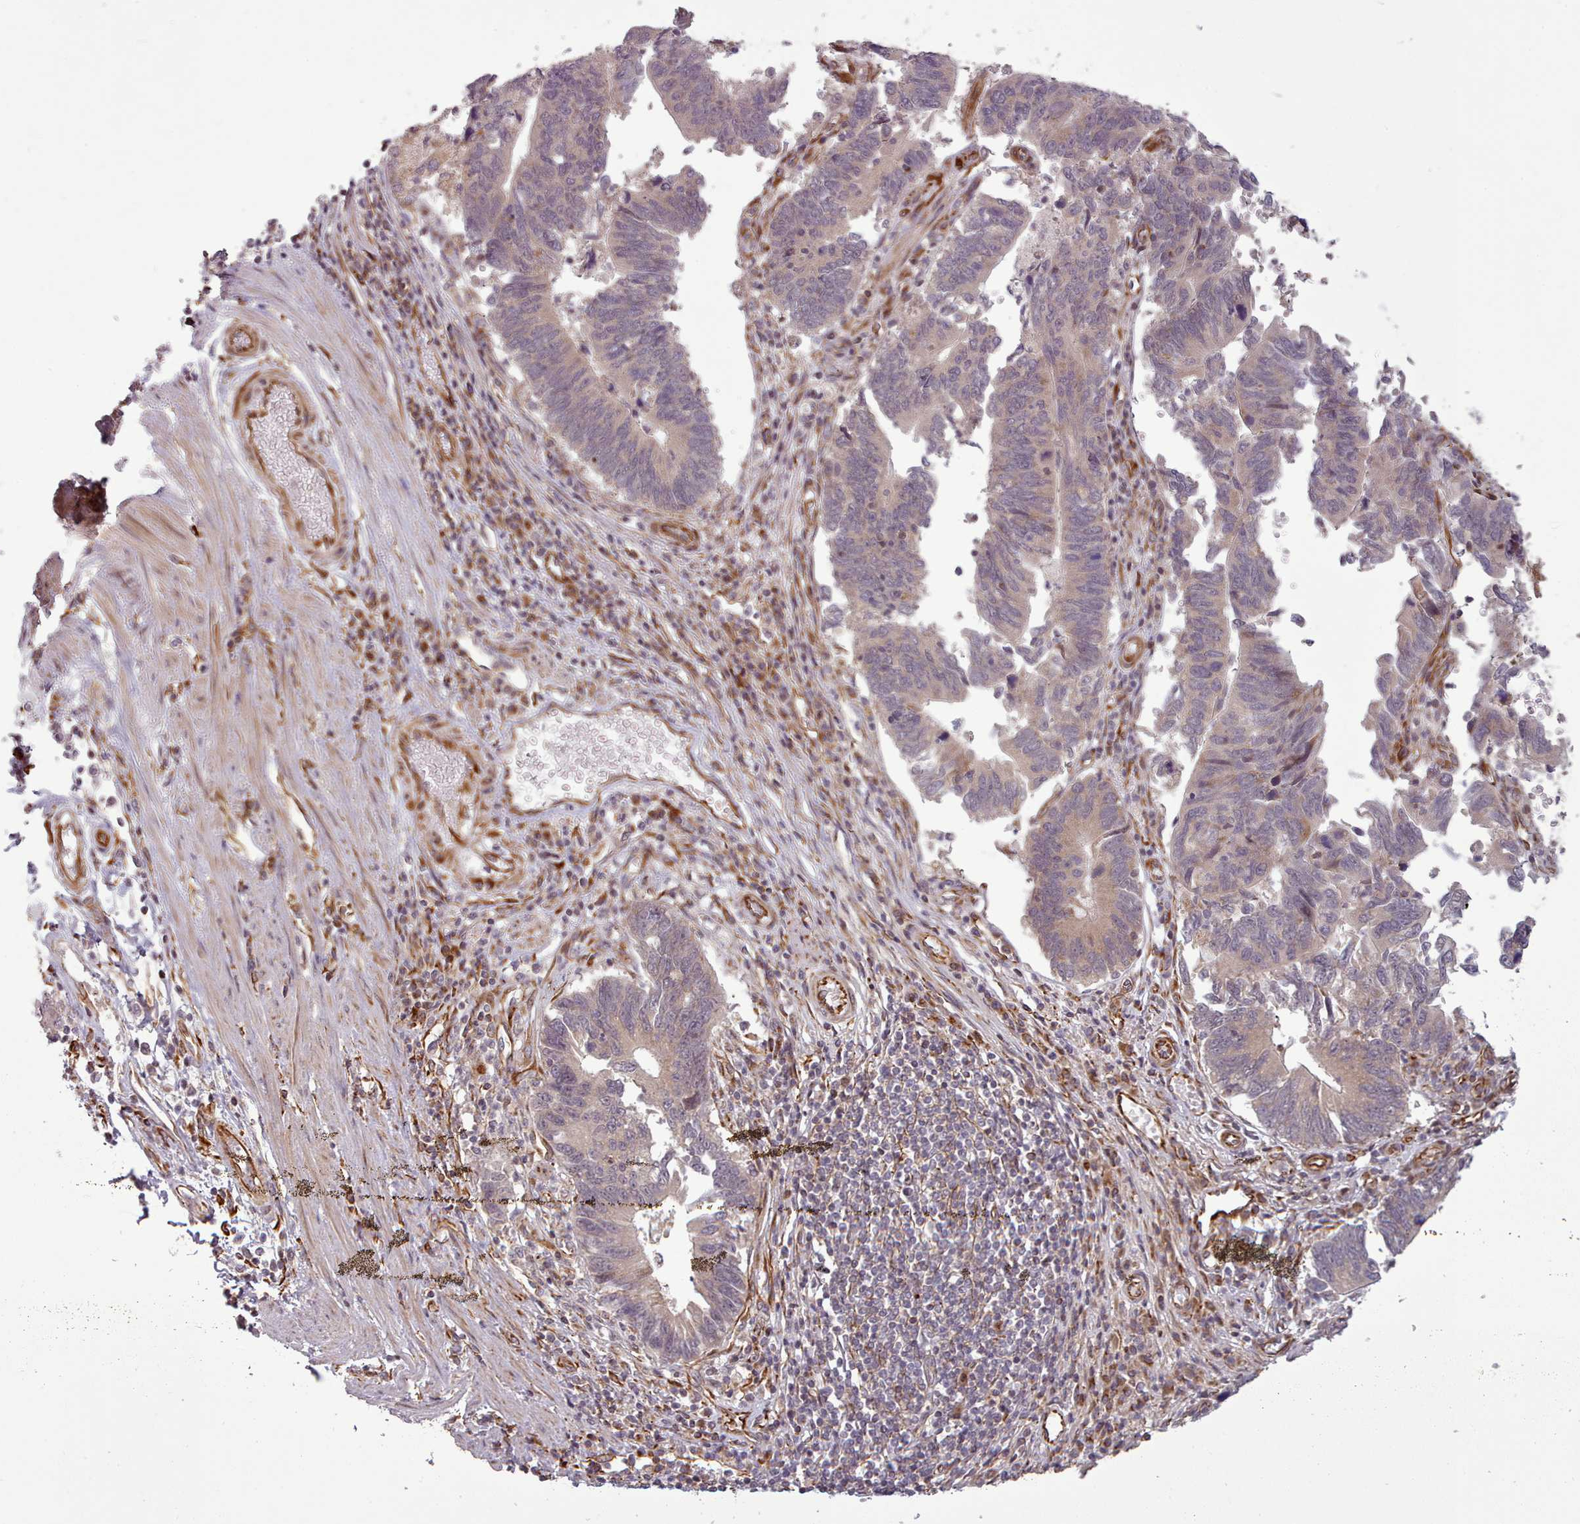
{"staining": {"intensity": "weak", "quantity": "<25%", "location": "cytoplasmic/membranous"}, "tissue": "stomach cancer", "cell_type": "Tumor cells", "image_type": "cancer", "snomed": [{"axis": "morphology", "description": "Adenocarcinoma, NOS"}, {"axis": "topography", "description": "Stomach"}], "caption": "Micrograph shows no protein expression in tumor cells of stomach cancer (adenocarcinoma) tissue. The staining is performed using DAB (3,3'-diaminobenzidine) brown chromogen with nuclei counter-stained in using hematoxylin.", "gene": "GBGT1", "patient": {"sex": "male", "age": 59}}